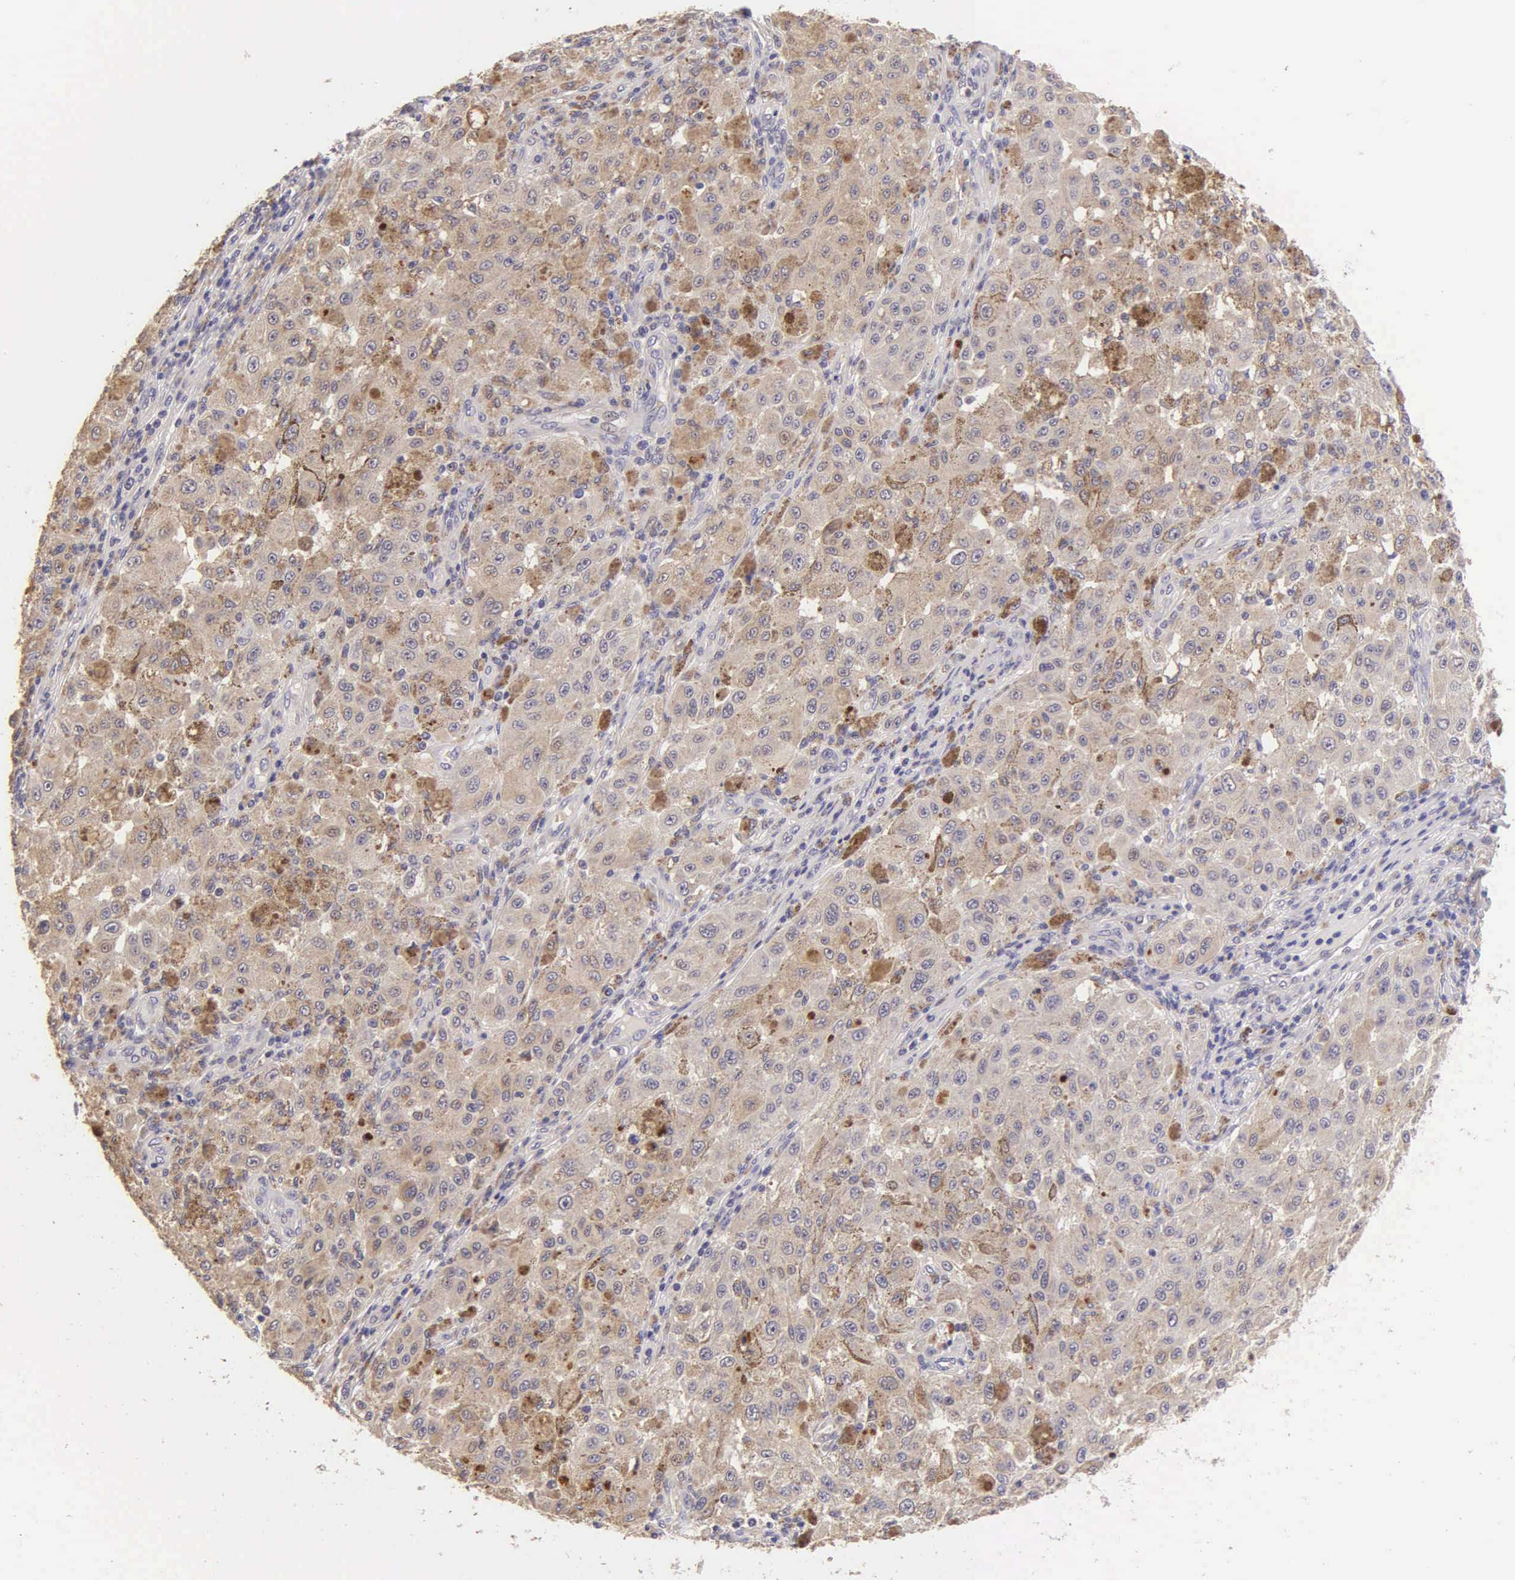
{"staining": {"intensity": "weak", "quantity": ">75%", "location": "cytoplasmic/membranous"}, "tissue": "melanoma", "cell_type": "Tumor cells", "image_type": "cancer", "snomed": [{"axis": "morphology", "description": "Malignant melanoma, NOS"}, {"axis": "topography", "description": "Skin"}], "caption": "Human melanoma stained with a brown dye reveals weak cytoplasmic/membranous positive expression in about >75% of tumor cells.", "gene": "ESR1", "patient": {"sex": "female", "age": 64}}